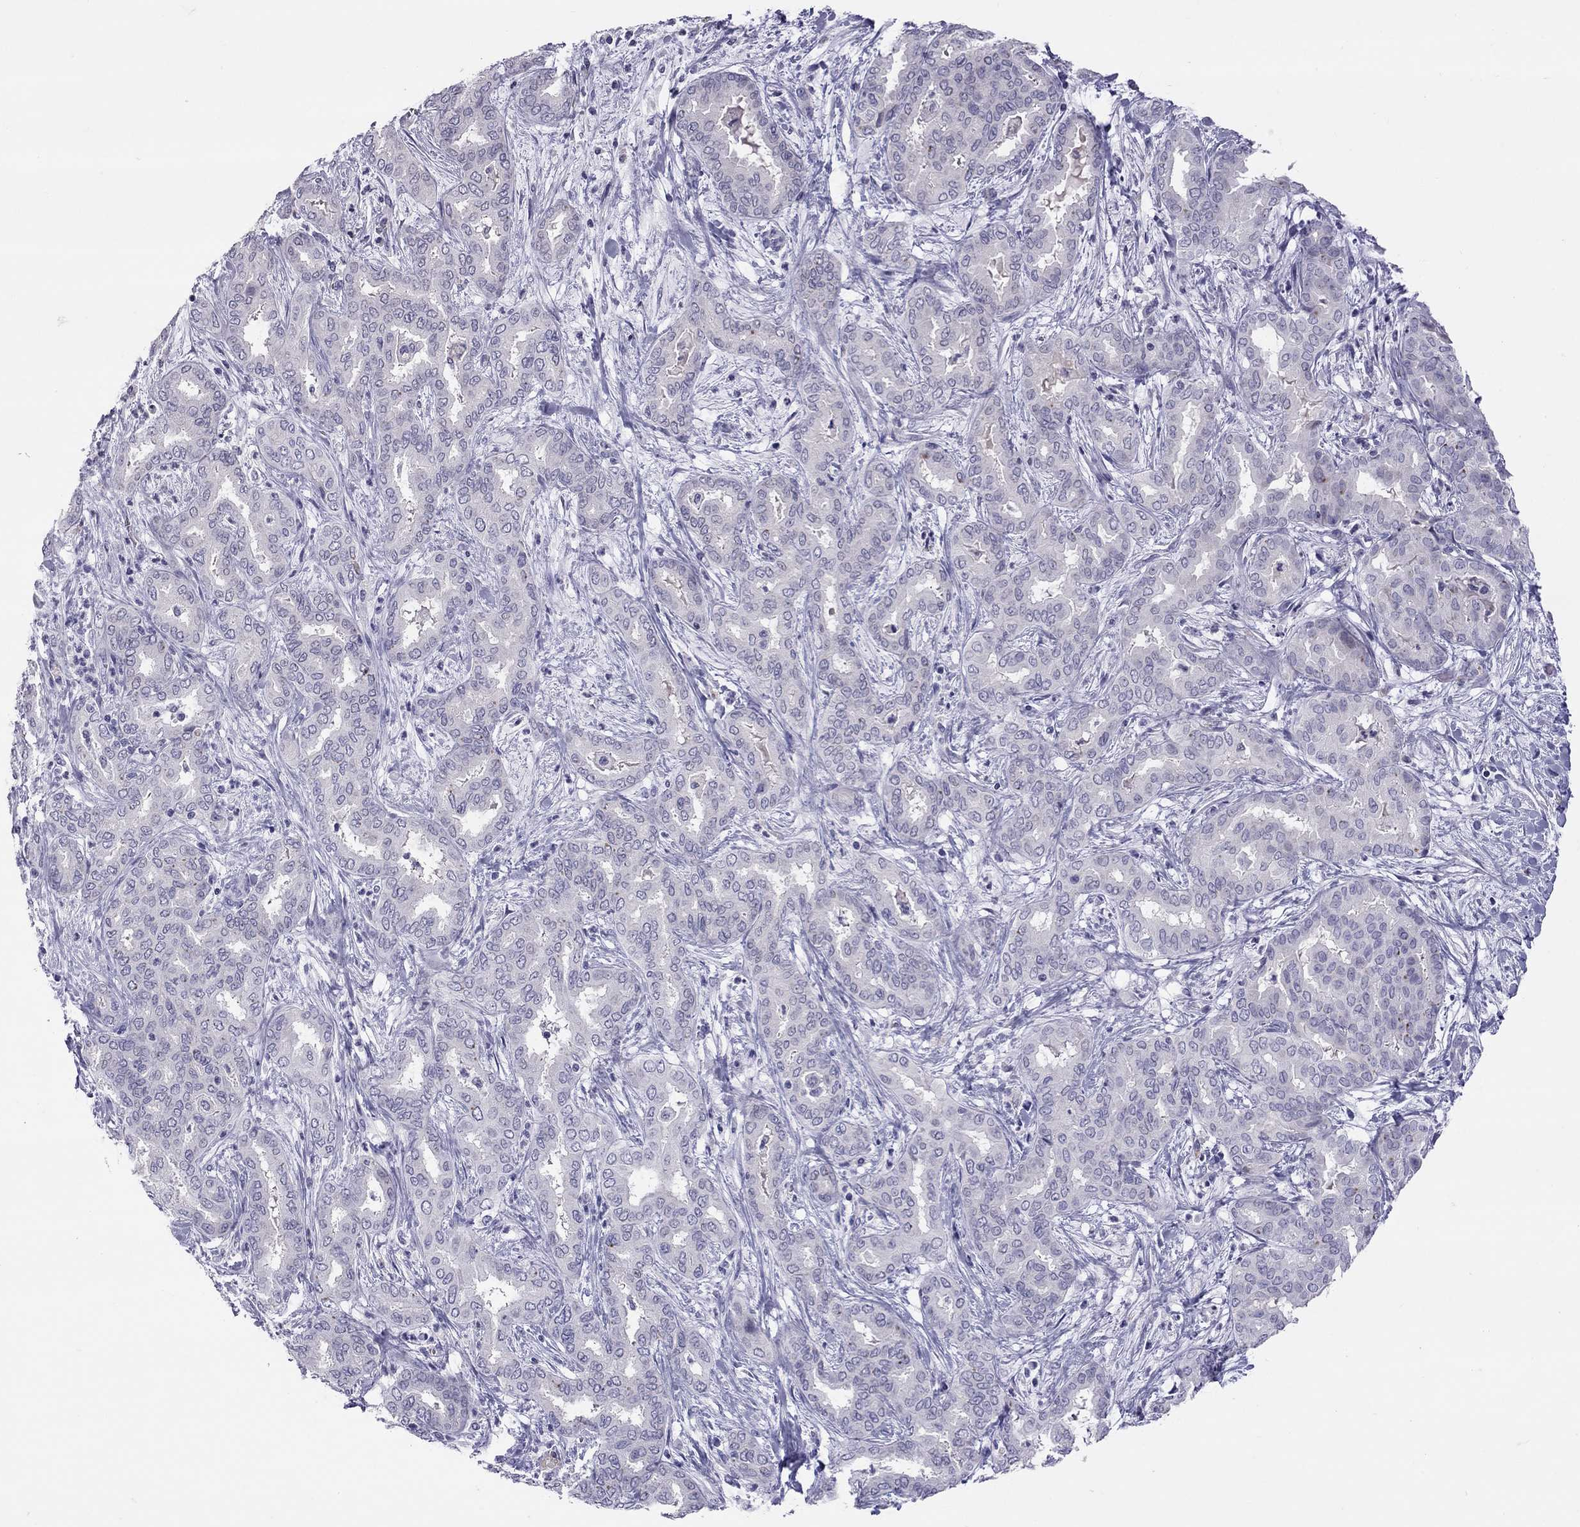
{"staining": {"intensity": "negative", "quantity": "none", "location": "none"}, "tissue": "liver cancer", "cell_type": "Tumor cells", "image_type": "cancer", "snomed": [{"axis": "morphology", "description": "Cholangiocarcinoma"}, {"axis": "topography", "description": "Liver"}], "caption": "Liver cholangiocarcinoma was stained to show a protein in brown. There is no significant expression in tumor cells.", "gene": "MUC16", "patient": {"sex": "female", "age": 64}}